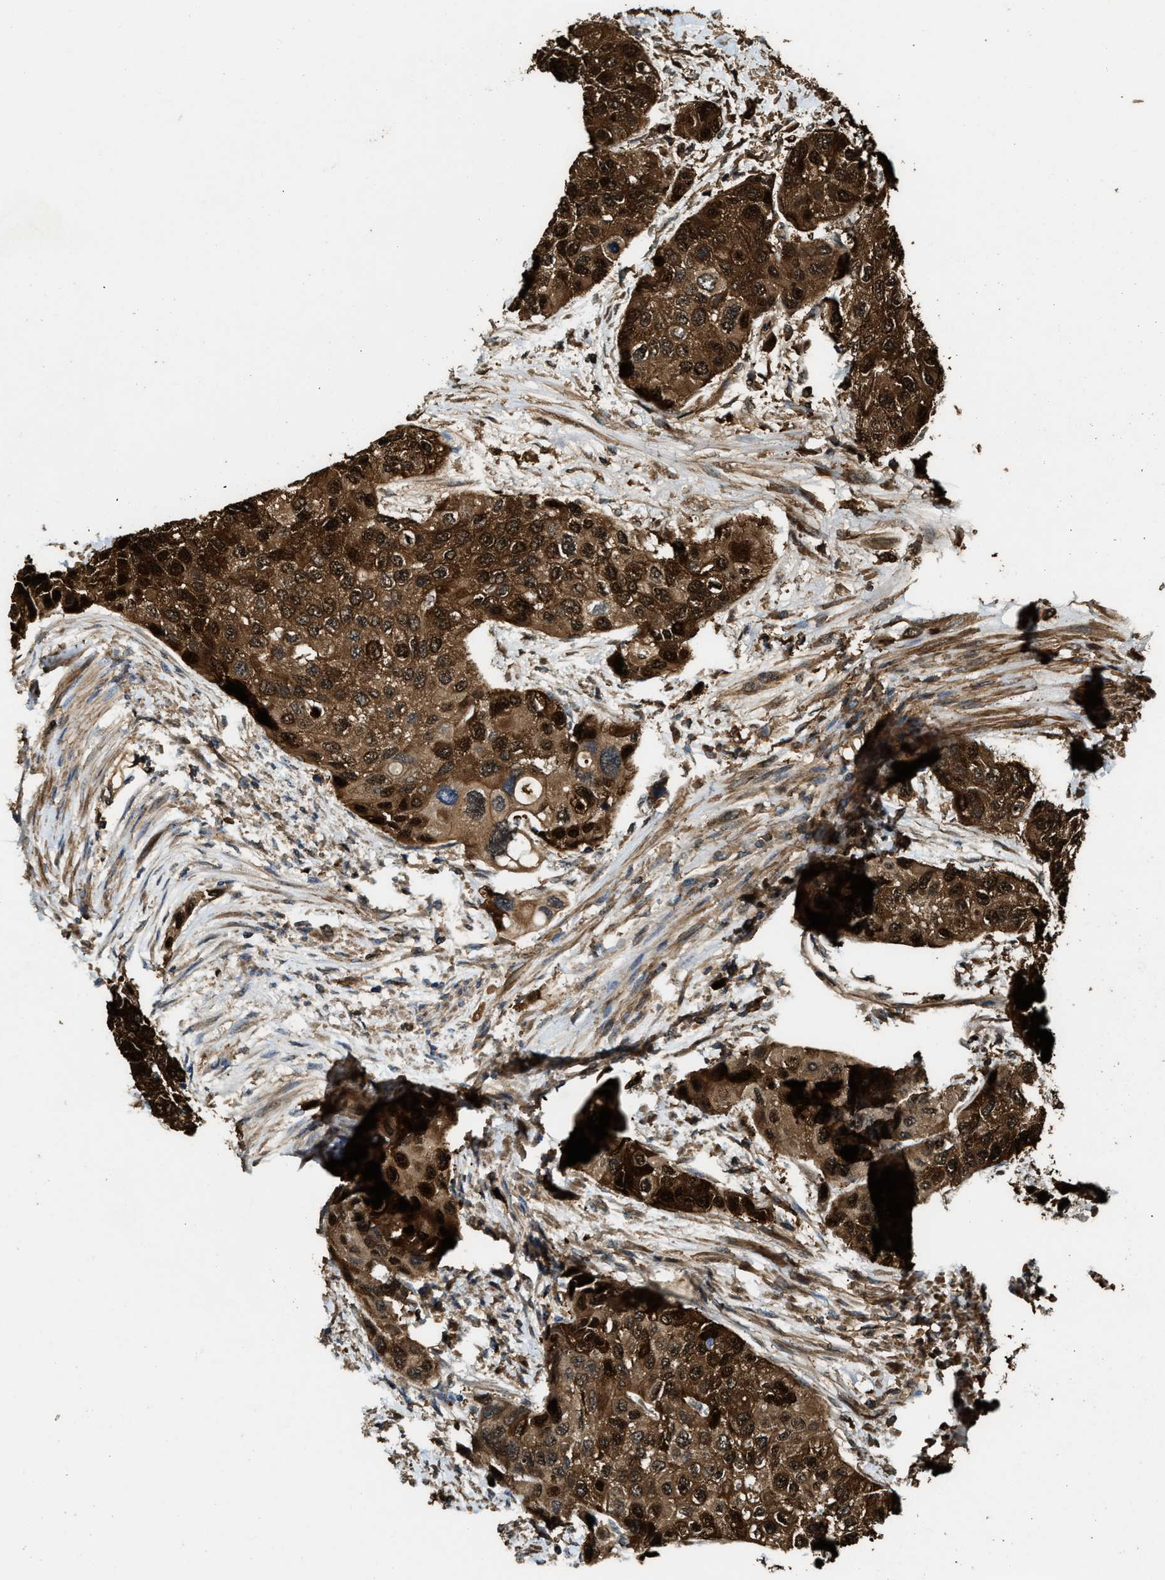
{"staining": {"intensity": "strong", "quantity": ">75%", "location": "cytoplasmic/membranous"}, "tissue": "urothelial cancer", "cell_type": "Tumor cells", "image_type": "cancer", "snomed": [{"axis": "morphology", "description": "Urothelial carcinoma, High grade"}, {"axis": "topography", "description": "Urinary bladder"}], "caption": "Human urothelial cancer stained with a protein marker reveals strong staining in tumor cells.", "gene": "SERPINB5", "patient": {"sex": "female", "age": 56}}